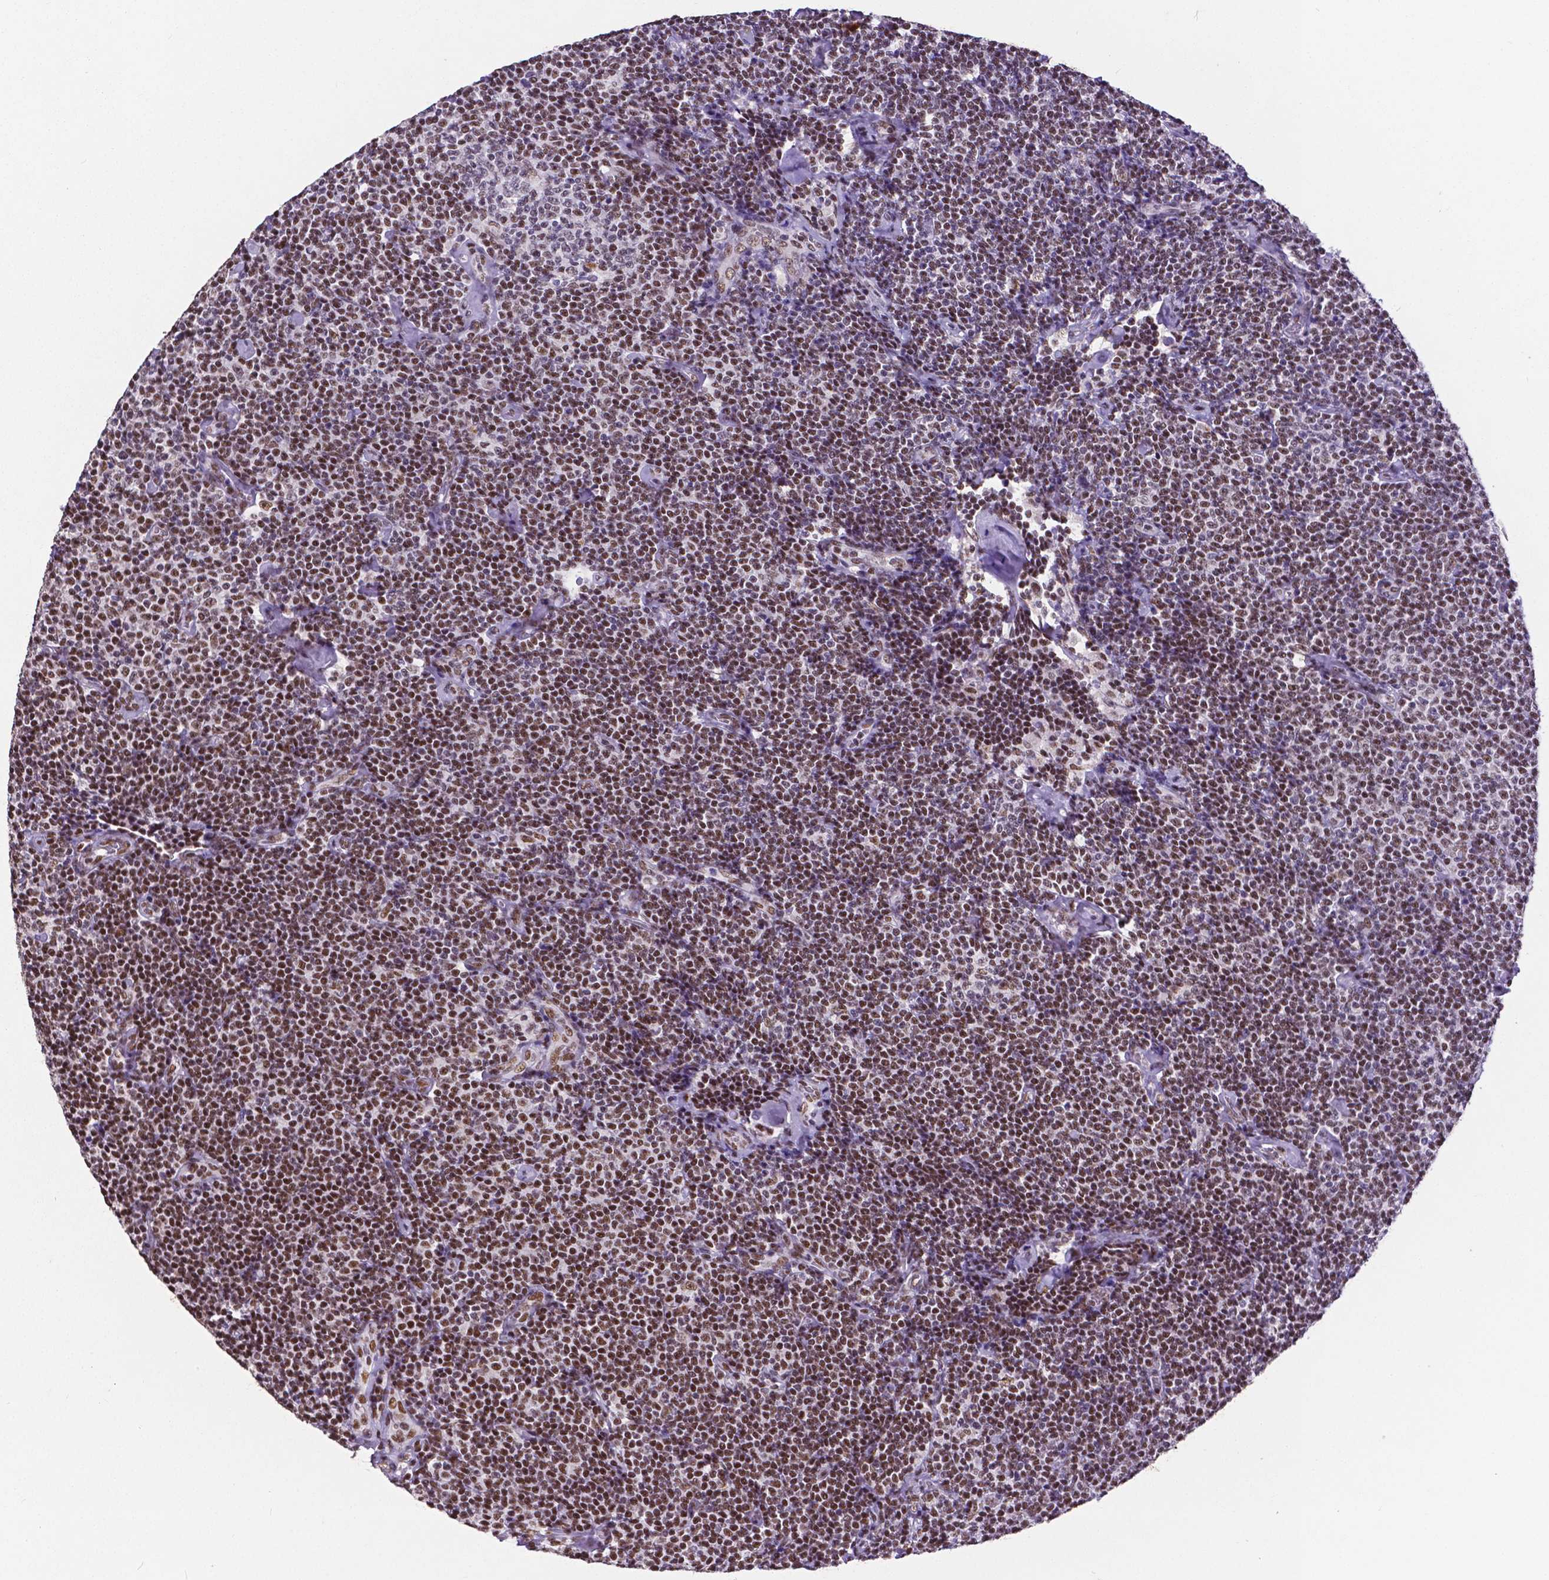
{"staining": {"intensity": "moderate", "quantity": "25%-75%", "location": "nuclear"}, "tissue": "lymphoma", "cell_type": "Tumor cells", "image_type": "cancer", "snomed": [{"axis": "morphology", "description": "Malignant lymphoma, non-Hodgkin's type, Low grade"}, {"axis": "topography", "description": "Lymph node"}], "caption": "Protein staining of lymphoma tissue reveals moderate nuclear positivity in approximately 25%-75% of tumor cells.", "gene": "ATRX", "patient": {"sex": "male", "age": 81}}